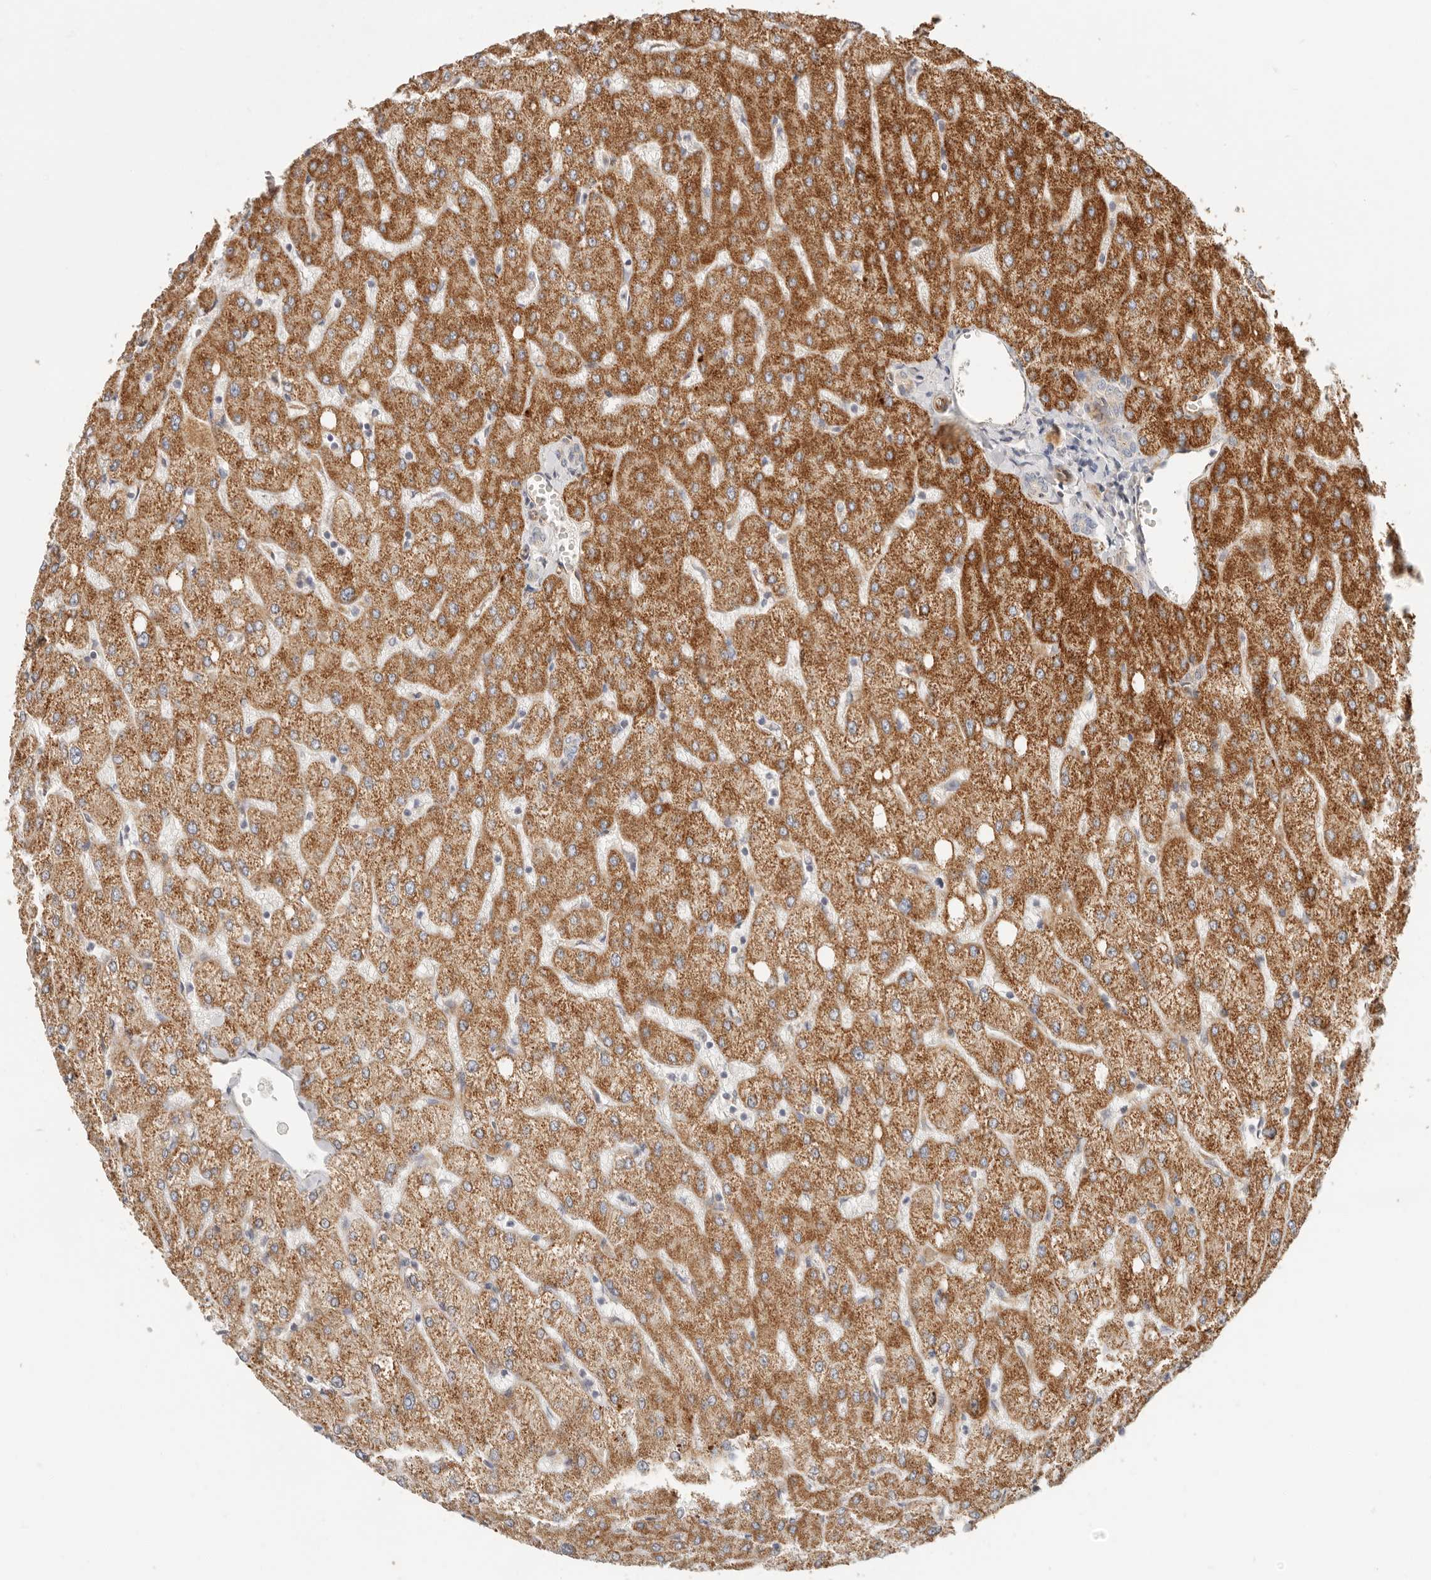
{"staining": {"intensity": "weak", "quantity": "<25%", "location": "cytoplasmic/membranous"}, "tissue": "liver", "cell_type": "Cholangiocytes", "image_type": "normal", "snomed": [{"axis": "morphology", "description": "Normal tissue, NOS"}, {"axis": "topography", "description": "Liver"}], "caption": "This micrograph is of benign liver stained with immunohistochemistry to label a protein in brown with the nuclei are counter-stained blue. There is no expression in cholangiocytes.", "gene": "SPRING1", "patient": {"sex": "female", "age": 54}}